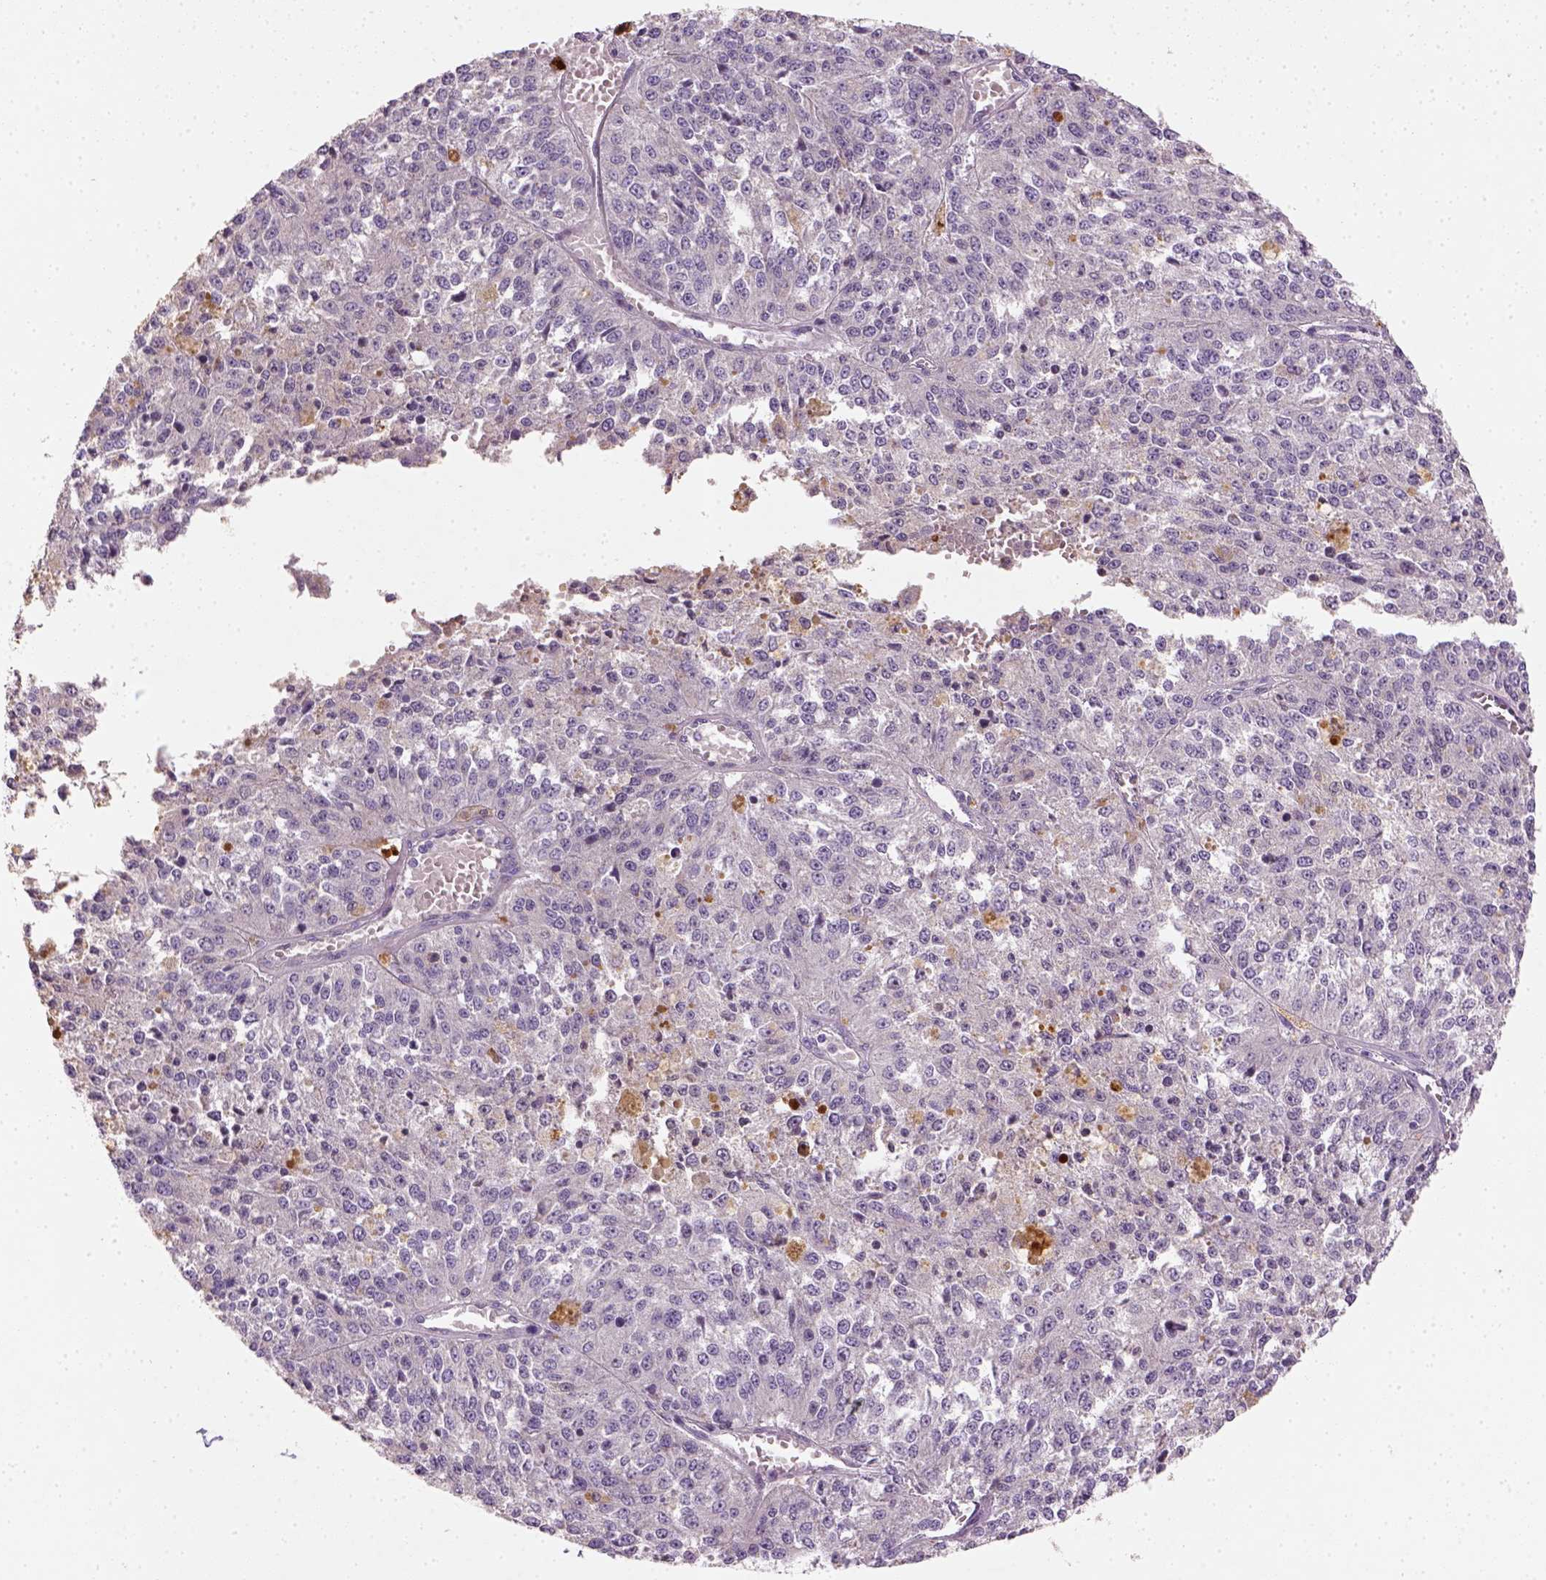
{"staining": {"intensity": "negative", "quantity": "none", "location": "none"}, "tissue": "melanoma", "cell_type": "Tumor cells", "image_type": "cancer", "snomed": [{"axis": "morphology", "description": "Malignant melanoma, Metastatic site"}, {"axis": "topography", "description": "Lymph node"}], "caption": "Tumor cells show no significant protein staining in melanoma.", "gene": "NUDT6", "patient": {"sex": "female", "age": 64}}